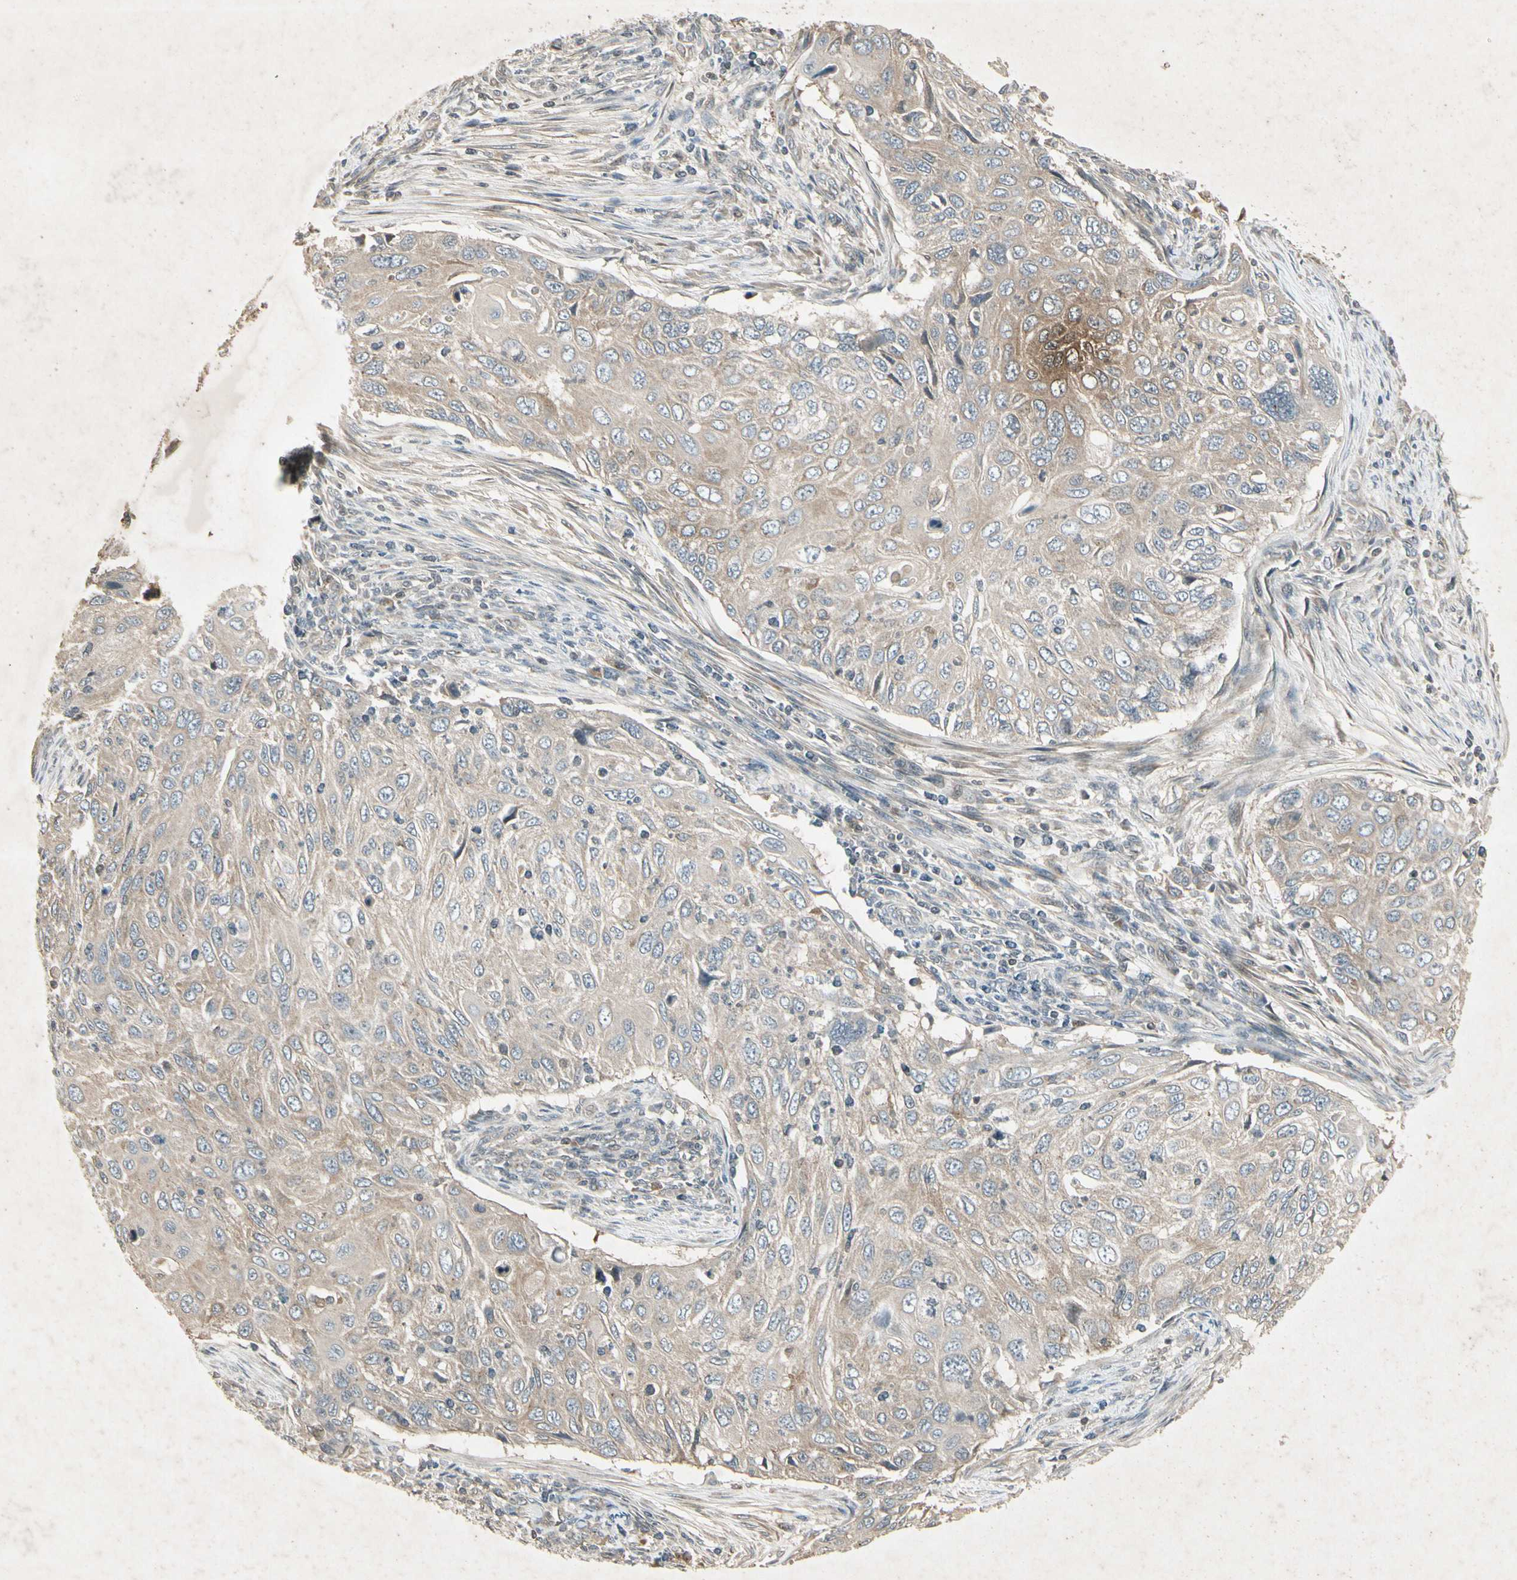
{"staining": {"intensity": "weak", "quantity": "25%-75%", "location": "cytoplasmic/membranous"}, "tissue": "cervical cancer", "cell_type": "Tumor cells", "image_type": "cancer", "snomed": [{"axis": "morphology", "description": "Squamous cell carcinoma, NOS"}, {"axis": "topography", "description": "Cervix"}], "caption": "Human cervical cancer stained for a protein (brown) exhibits weak cytoplasmic/membranous positive staining in about 25%-75% of tumor cells.", "gene": "TEK", "patient": {"sex": "female", "age": 70}}